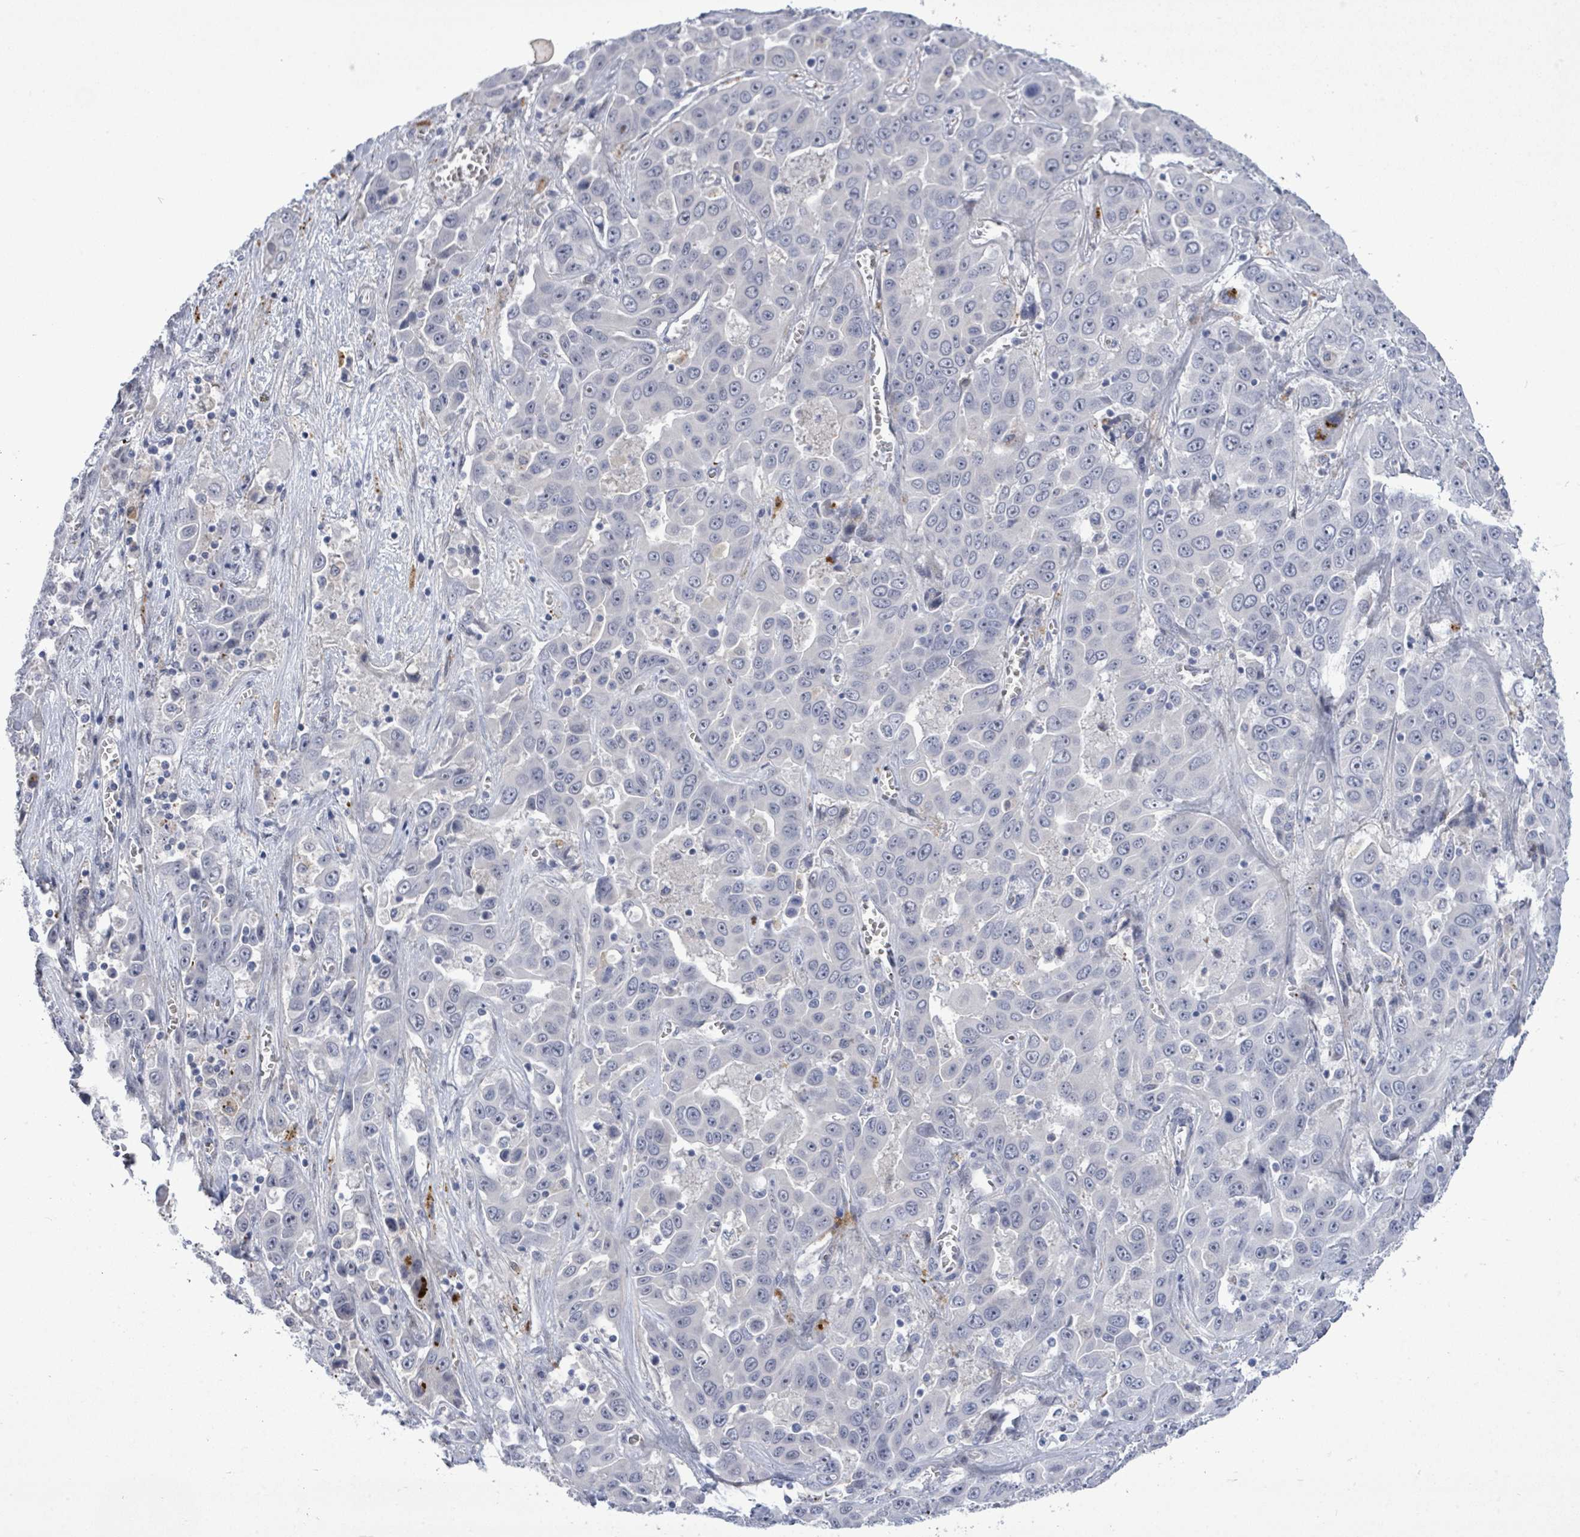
{"staining": {"intensity": "strong", "quantity": "<25%", "location": "cytoplasmic/membranous"}, "tissue": "liver cancer", "cell_type": "Tumor cells", "image_type": "cancer", "snomed": [{"axis": "morphology", "description": "Cholangiocarcinoma"}, {"axis": "topography", "description": "Liver"}], "caption": "DAB immunohistochemical staining of liver cancer shows strong cytoplasmic/membranous protein expression in approximately <25% of tumor cells. The staining was performed using DAB to visualize the protein expression in brown, while the nuclei were stained in blue with hematoxylin (Magnification: 20x).", "gene": "CT45A5", "patient": {"sex": "female", "age": 52}}